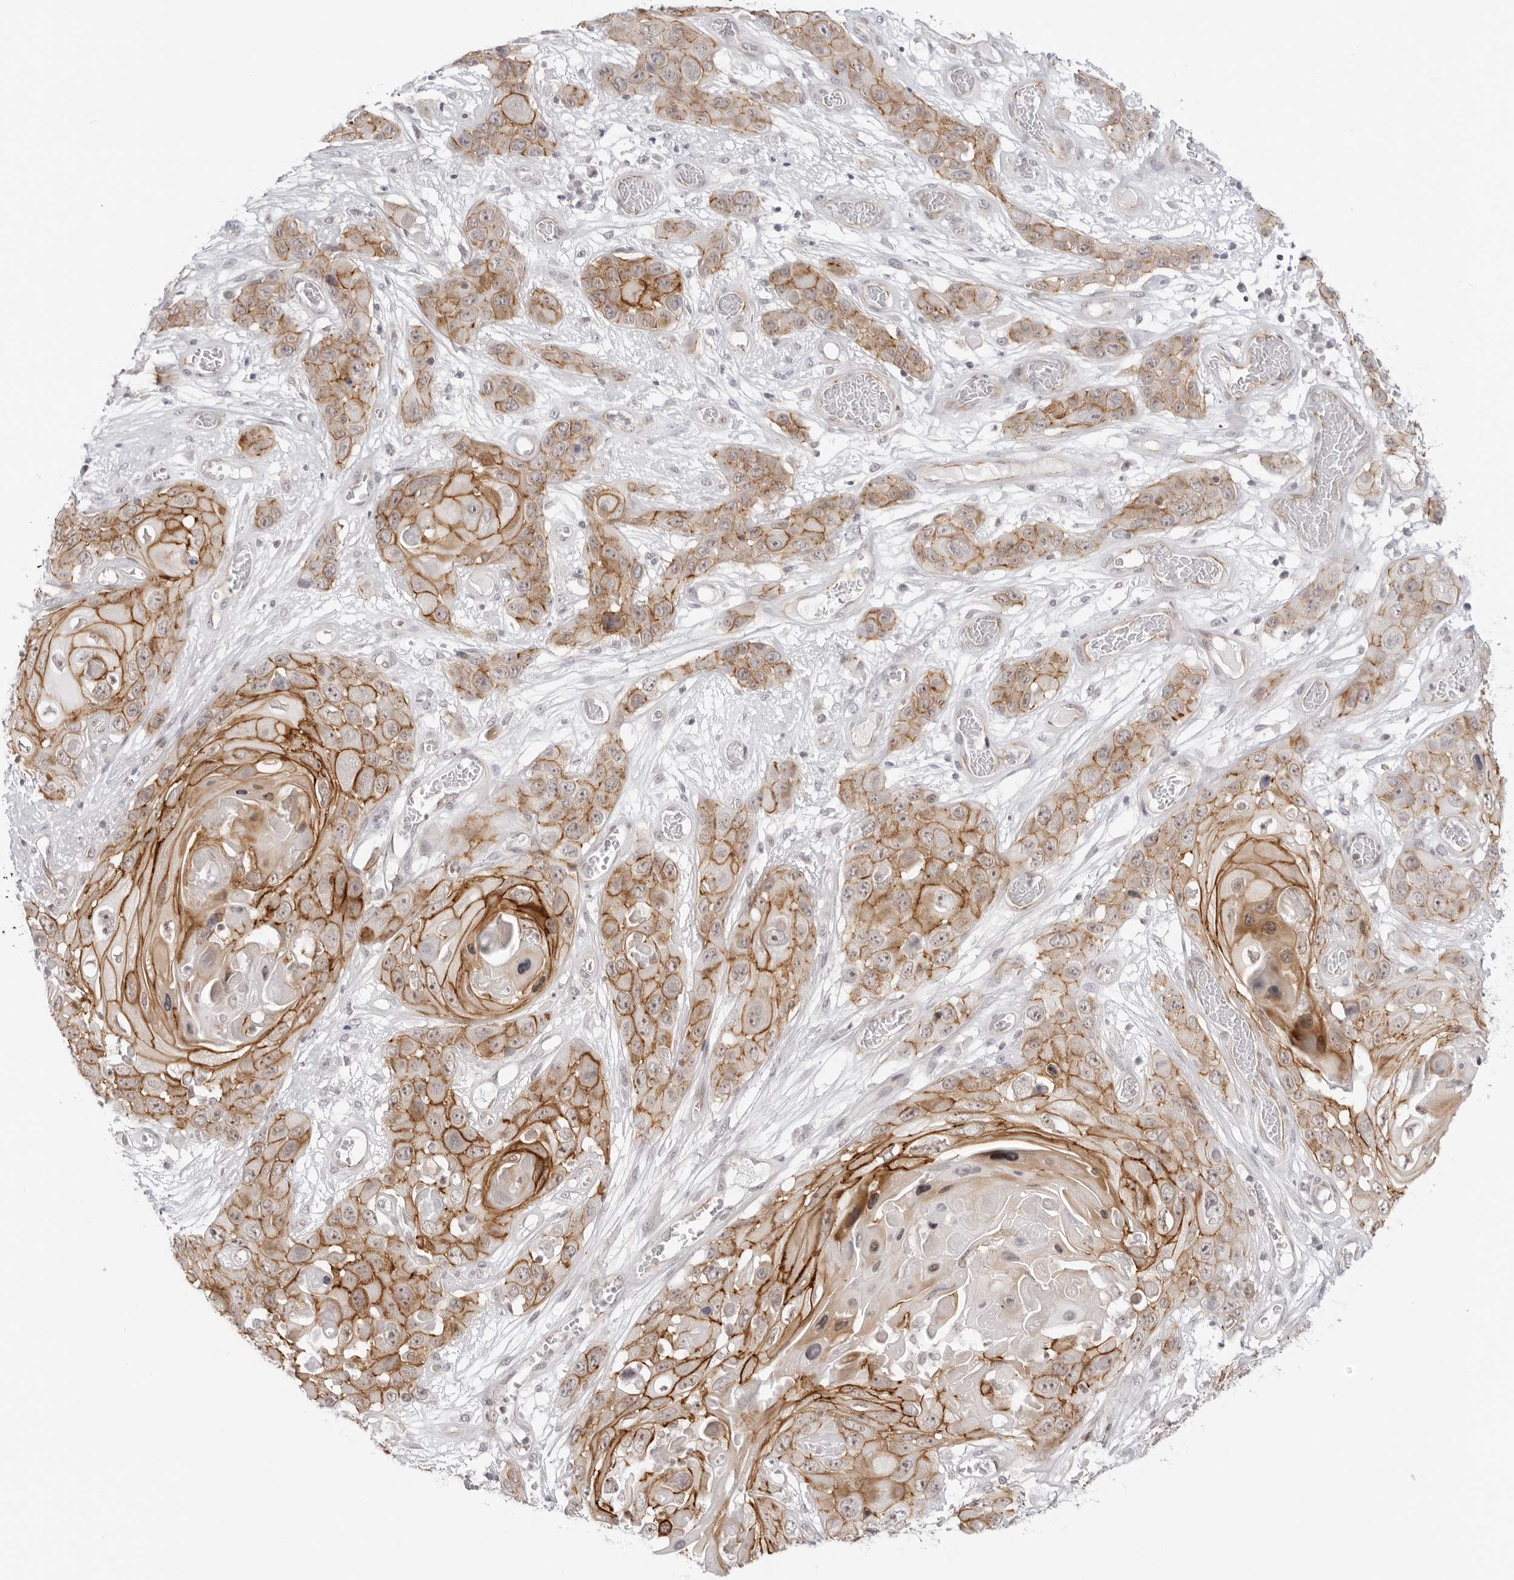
{"staining": {"intensity": "moderate", "quantity": ">75%", "location": "cytoplasmic/membranous"}, "tissue": "skin cancer", "cell_type": "Tumor cells", "image_type": "cancer", "snomed": [{"axis": "morphology", "description": "Squamous cell carcinoma, NOS"}, {"axis": "topography", "description": "Skin"}], "caption": "Immunohistochemical staining of skin cancer (squamous cell carcinoma) displays medium levels of moderate cytoplasmic/membranous staining in about >75% of tumor cells.", "gene": "TRAPPC3", "patient": {"sex": "male", "age": 55}}